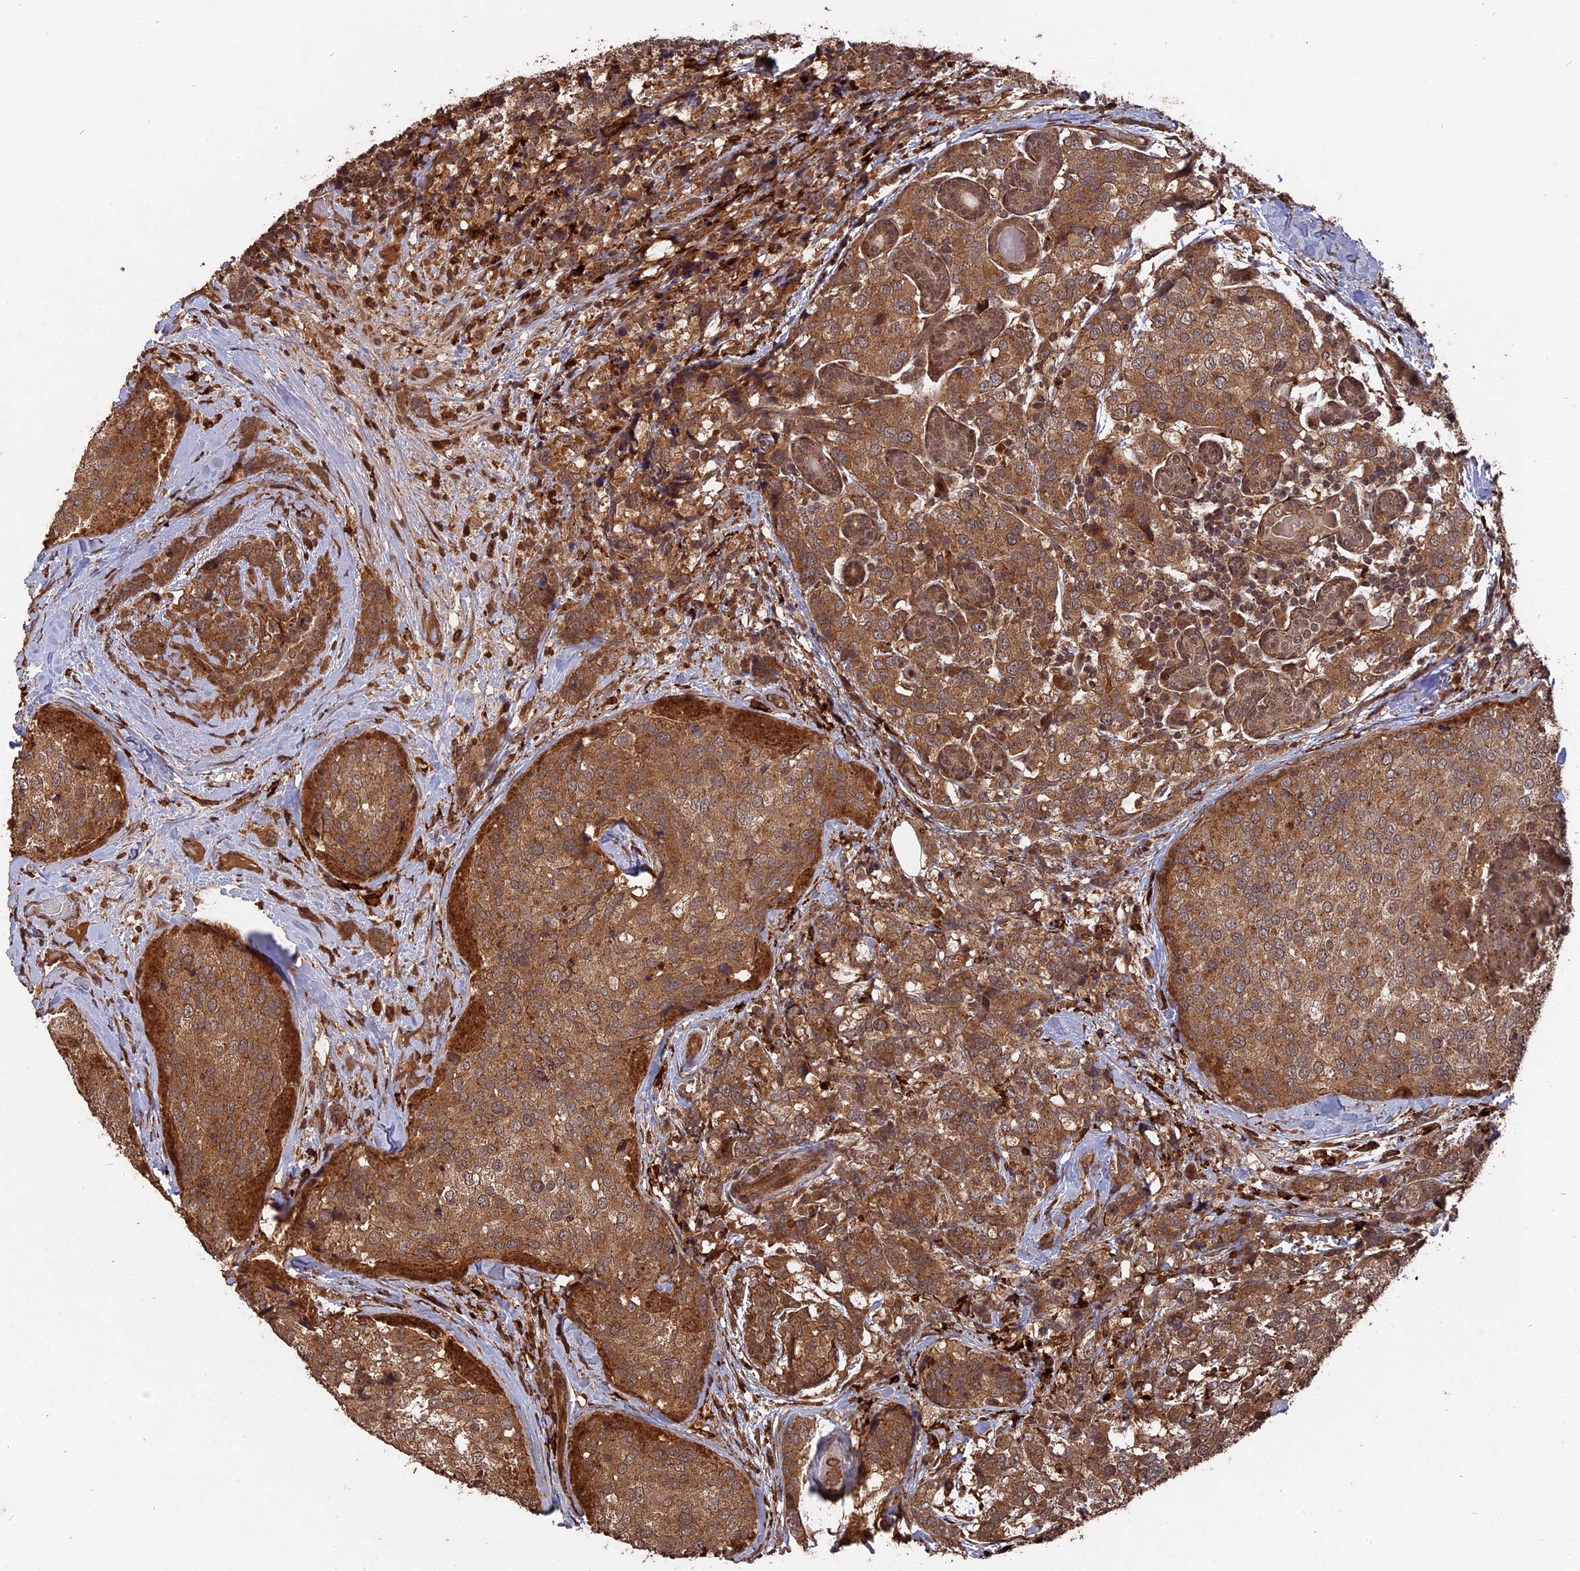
{"staining": {"intensity": "moderate", "quantity": ">75%", "location": "cytoplasmic/membranous"}, "tissue": "breast cancer", "cell_type": "Tumor cells", "image_type": "cancer", "snomed": [{"axis": "morphology", "description": "Lobular carcinoma"}, {"axis": "topography", "description": "Breast"}], "caption": "DAB immunohistochemical staining of lobular carcinoma (breast) reveals moderate cytoplasmic/membranous protein positivity in approximately >75% of tumor cells. (DAB IHC, brown staining for protein, blue staining for nuclei).", "gene": "TELO2", "patient": {"sex": "female", "age": 59}}